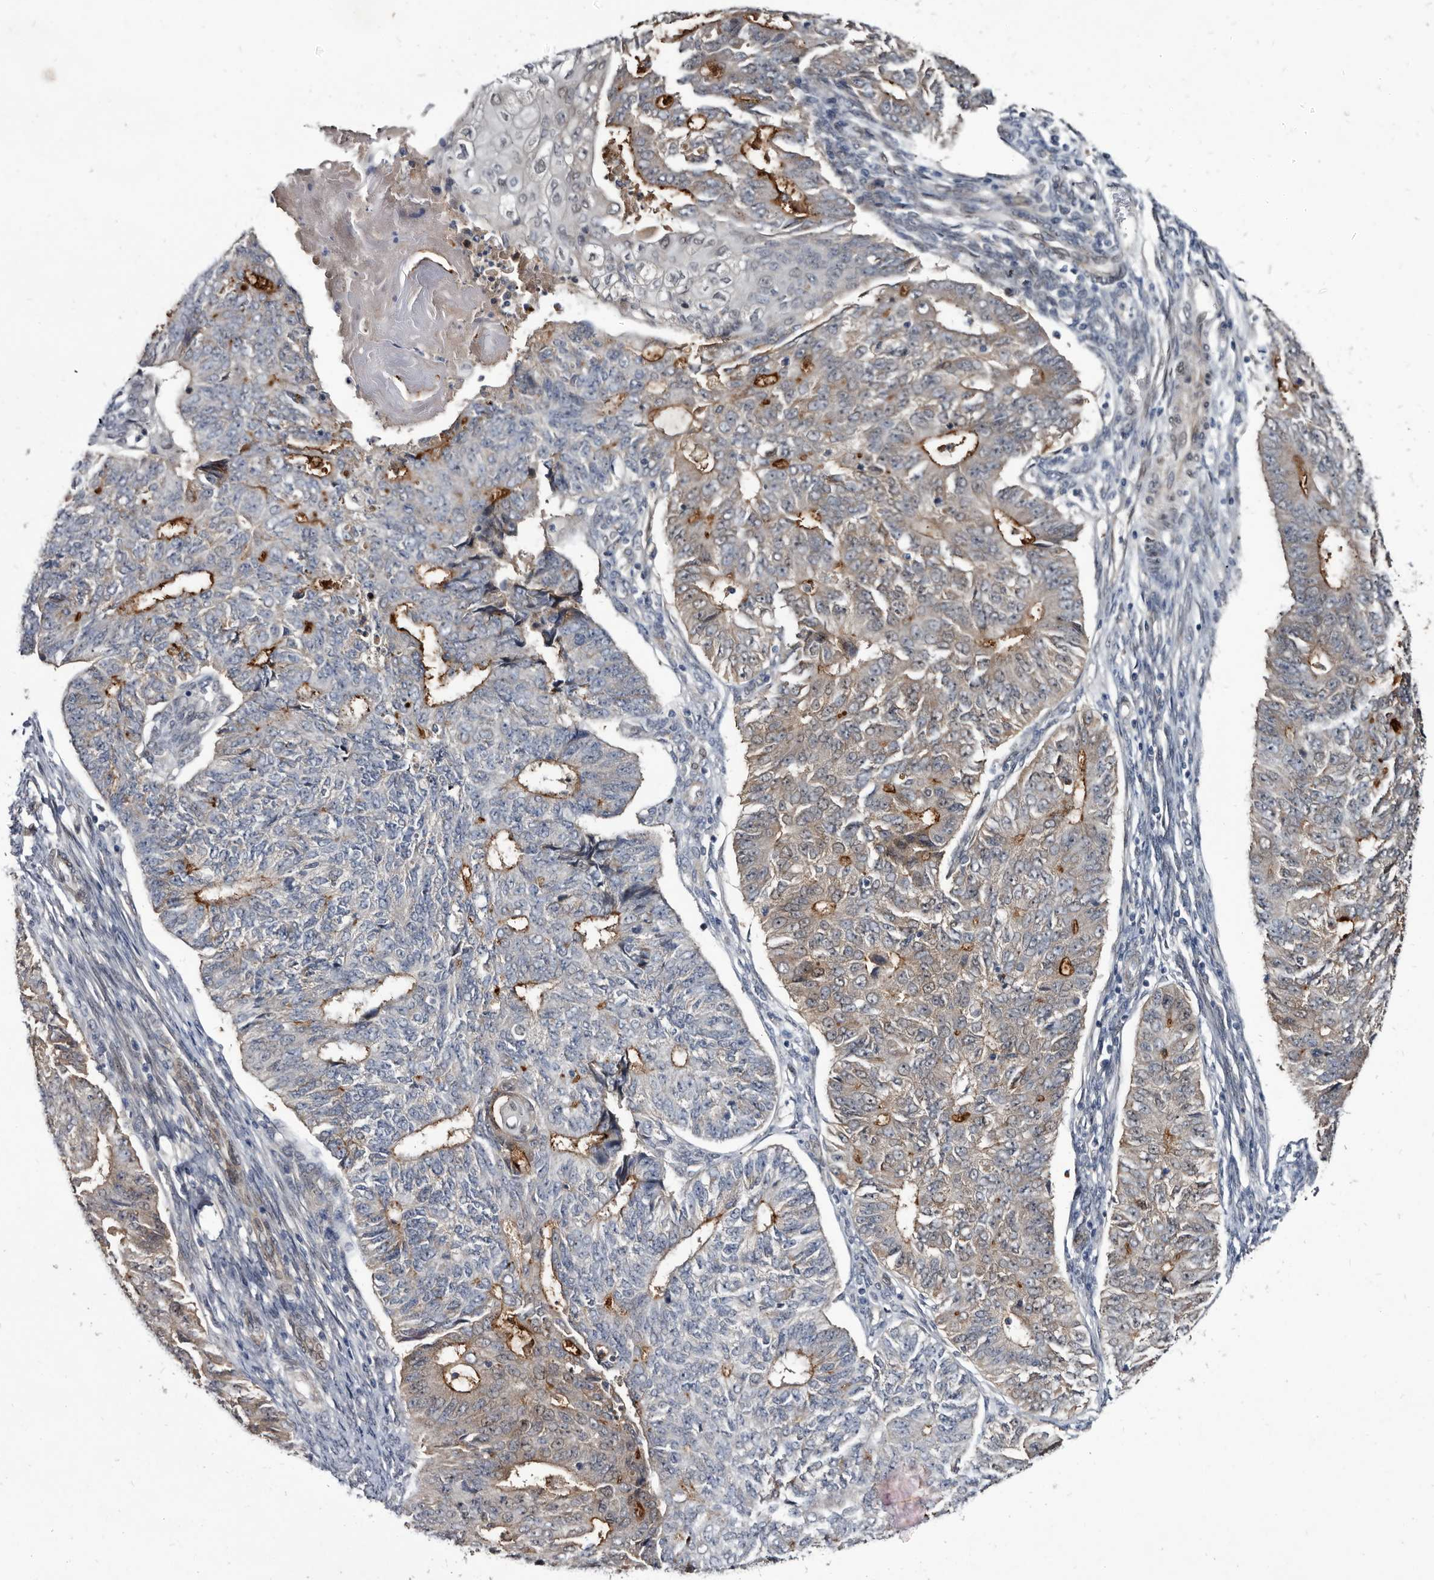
{"staining": {"intensity": "moderate", "quantity": "<25%", "location": "cytoplasmic/membranous"}, "tissue": "endometrial cancer", "cell_type": "Tumor cells", "image_type": "cancer", "snomed": [{"axis": "morphology", "description": "Adenocarcinoma, NOS"}, {"axis": "topography", "description": "Endometrium"}], "caption": "Brown immunohistochemical staining in endometrial cancer shows moderate cytoplasmic/membranous staining in about <25% of tumor cells. The staining was performed using DAB, with brown indicating positive protein expression. Nuclei are stained blue with hematoxylin.", "gene": "PROM1", "patient": {"sex": "female", "age": 32}}